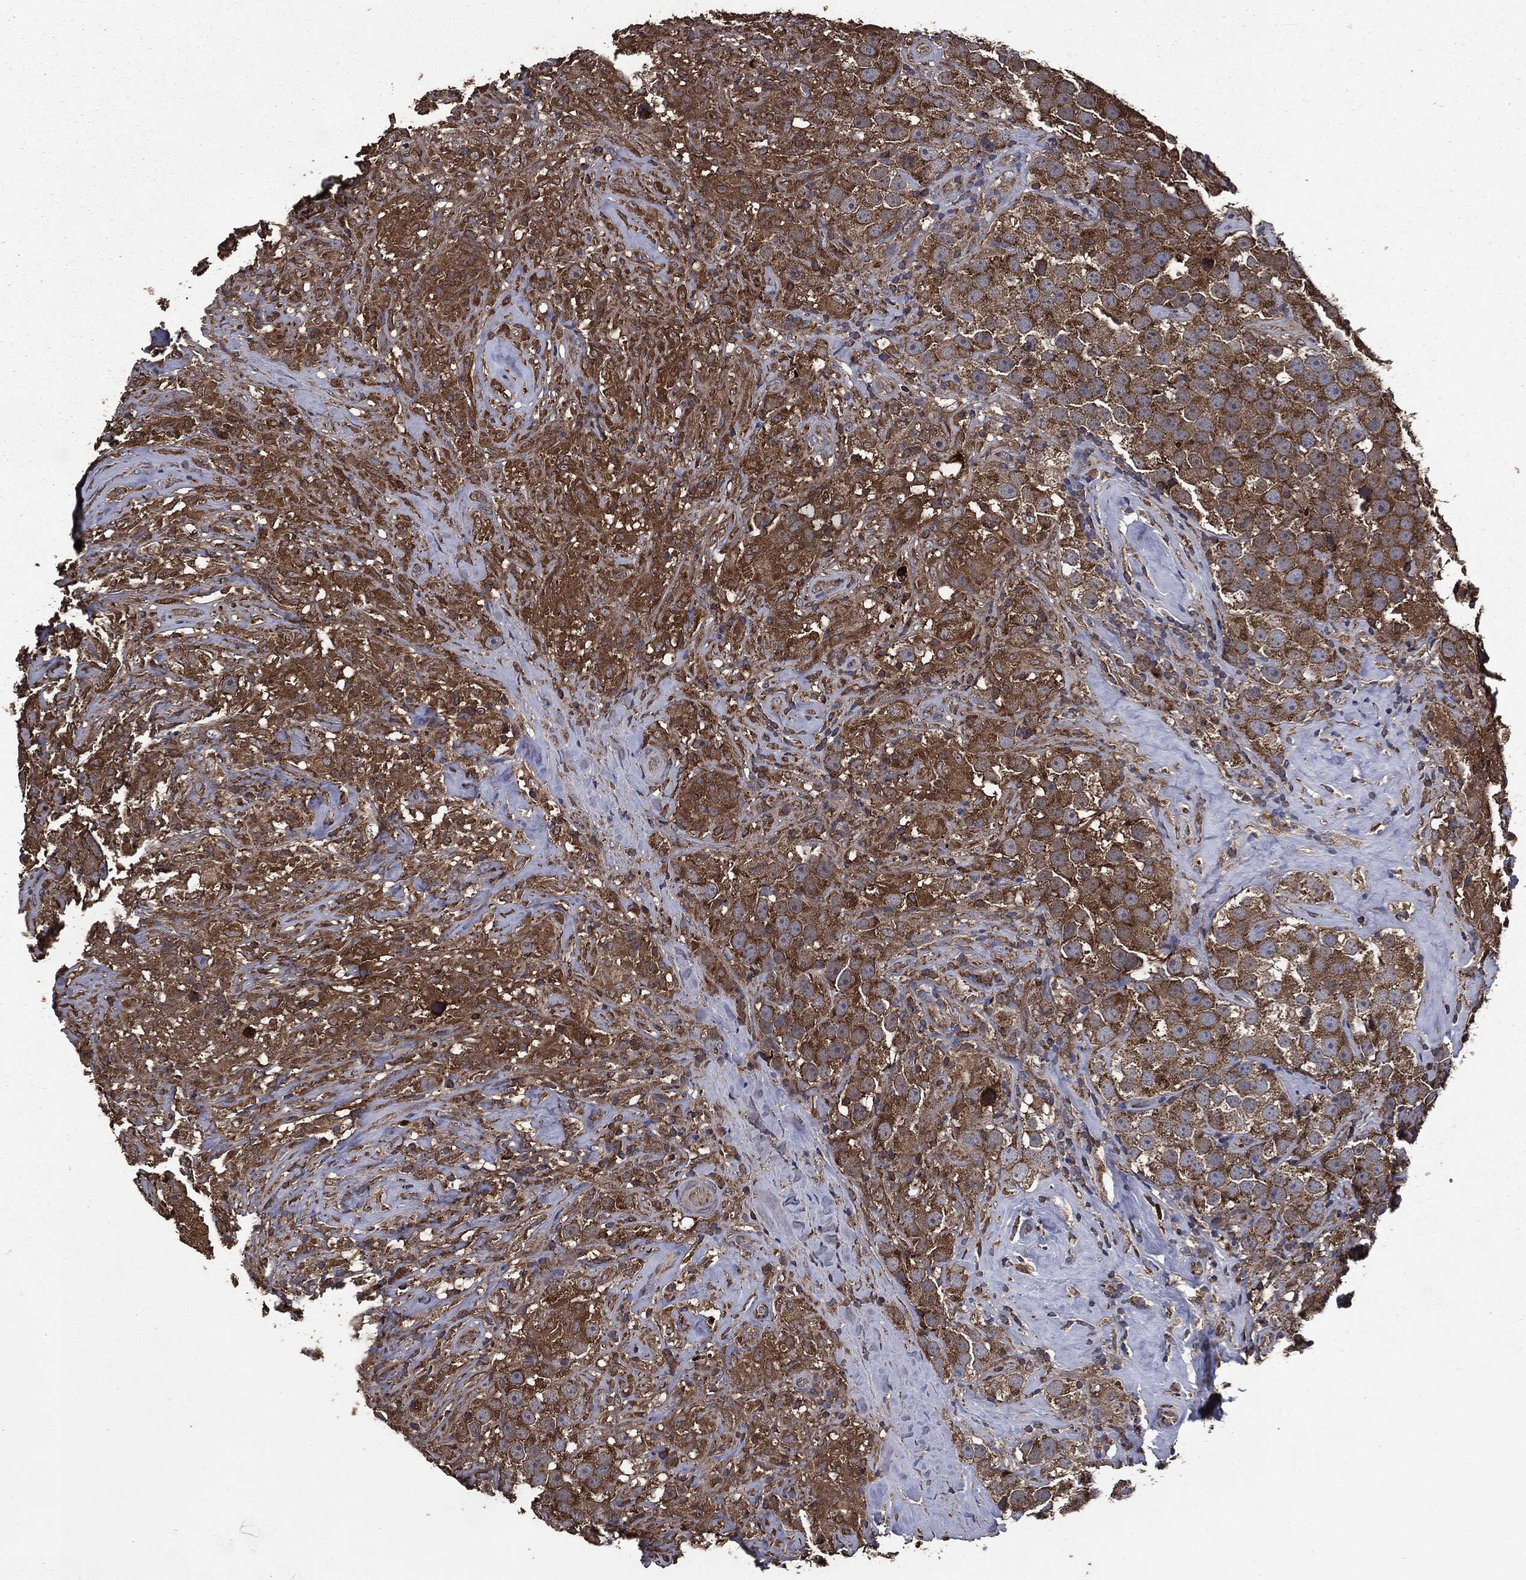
{"staining": {"intensity": "strong", "quantity": ">75%", "location": "cytoplasmic/membranous"}, "tissue": "testis cancer", "cell_type": "Tumor cells", "image_type": "cancer", "snomed": [{"axis": "morphology", "description": "Seminoma, NOS"}, {"axis": "topography", "description": "Testis"}], "caption": "Human testis cancer (seminoma) stained with a protein marker displays strong staining in tumor cells.", "gene": "MAPK6", "patient": {"sex": "male", "age": 49}}